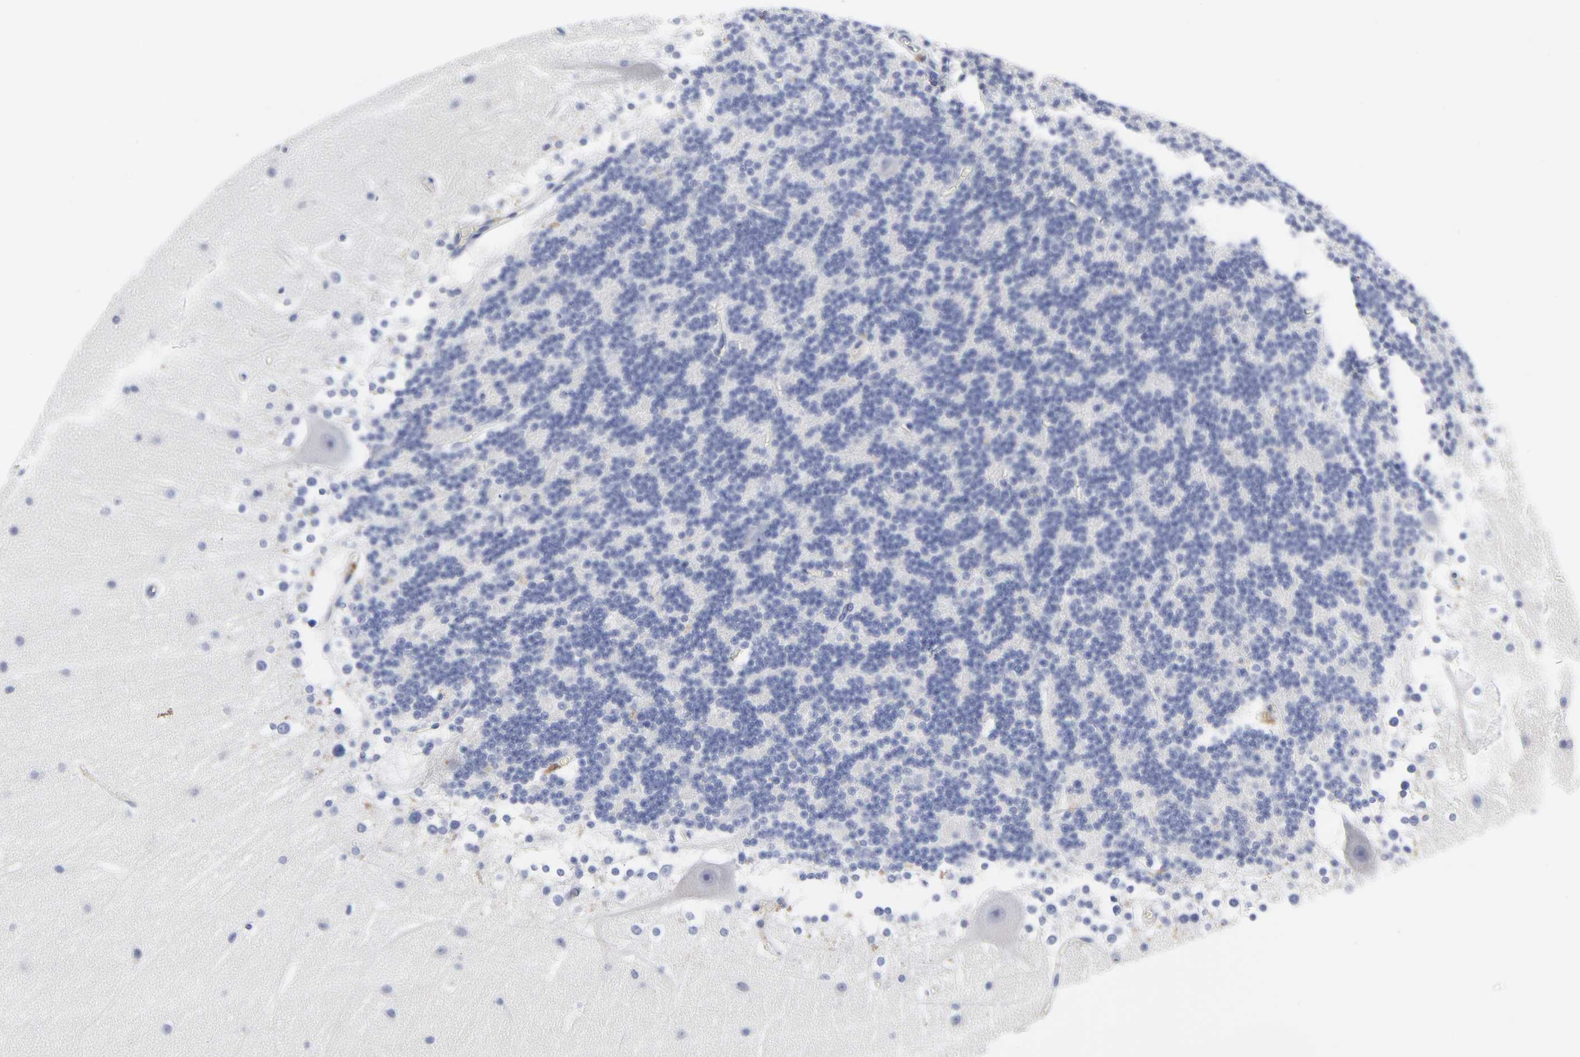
{"staining": {"intensity": "negative", "quantity": "none", "location": "none"}, "tissue": "cerebellum", "cell_type": "Cells in granular layer", "image_type": "normal", "snomed": [{"axis": "morphology", "description": "Normal tissue, NOS"}, {"axis": "topography", "description": "Cerebellum"}], "caption": "Micrograph shows no protein expression in cells in granular layer of normal cerebellum. Nuclei are stained in blue.", "gene": "CDK1", "patient": {"sex": "female", "age": 19}}